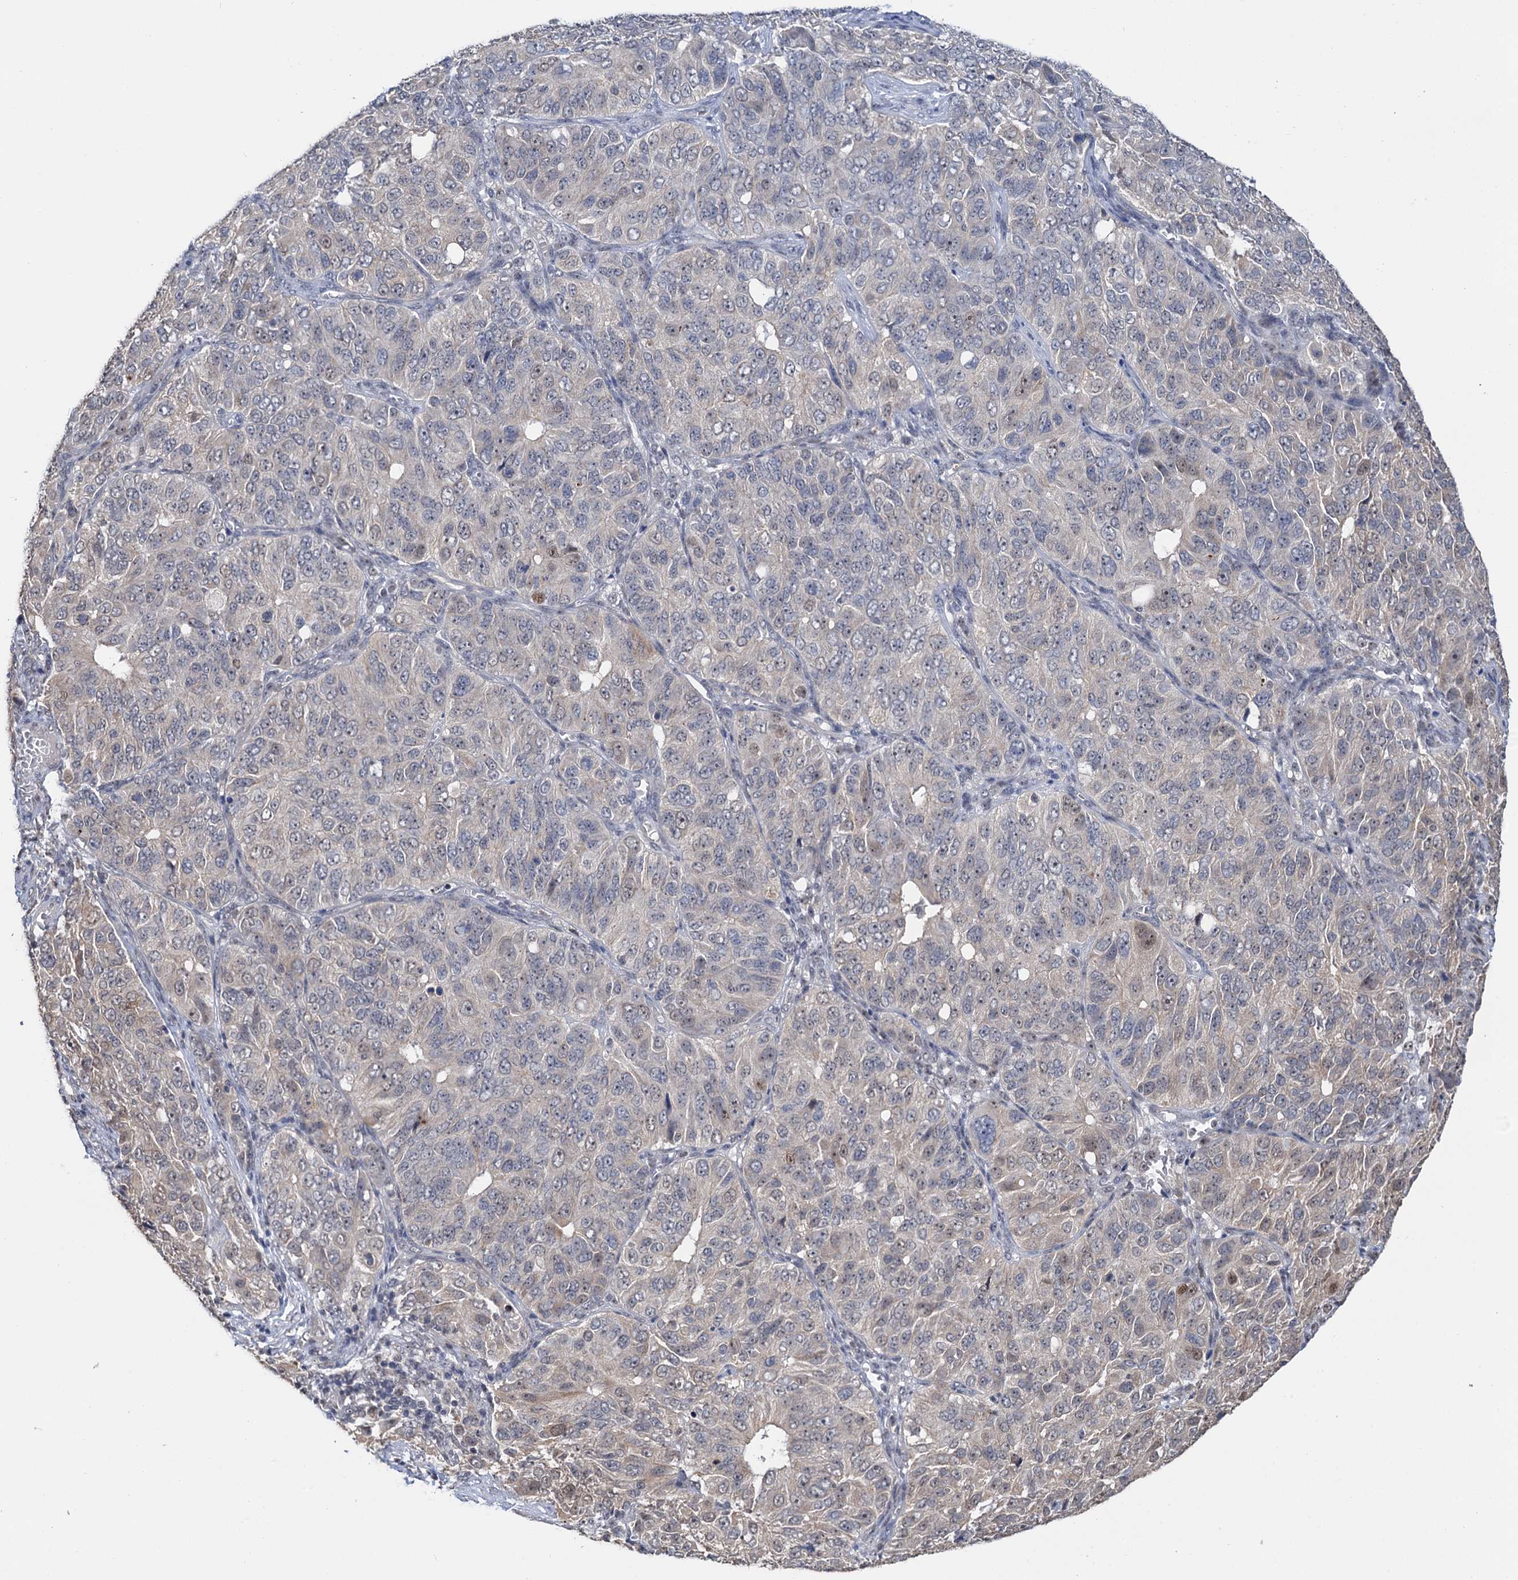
{"staining": {"intensity": "weak", "quantity": "<25%", "location": "nuclear"}, "tissue": "ovarian cancer", "cell_type": "Tumor cells", "image_type": "cancer", "snomed": [{"axis": "morphology", "description": "Carcinoma, endometroid"}, {"axis": "topography", "description": "Ovary"}], "caption": "Immunohistochemistry photomicrograph of neoplastic tissue: human ovarian cancer (endometroid carcinoma) stained with DAB (3,3'-diaminobenzidine) shows no significant protein staining in tumor cells.", "gene": "NAT10", "patient": {"sex": "female", "age": 51}}